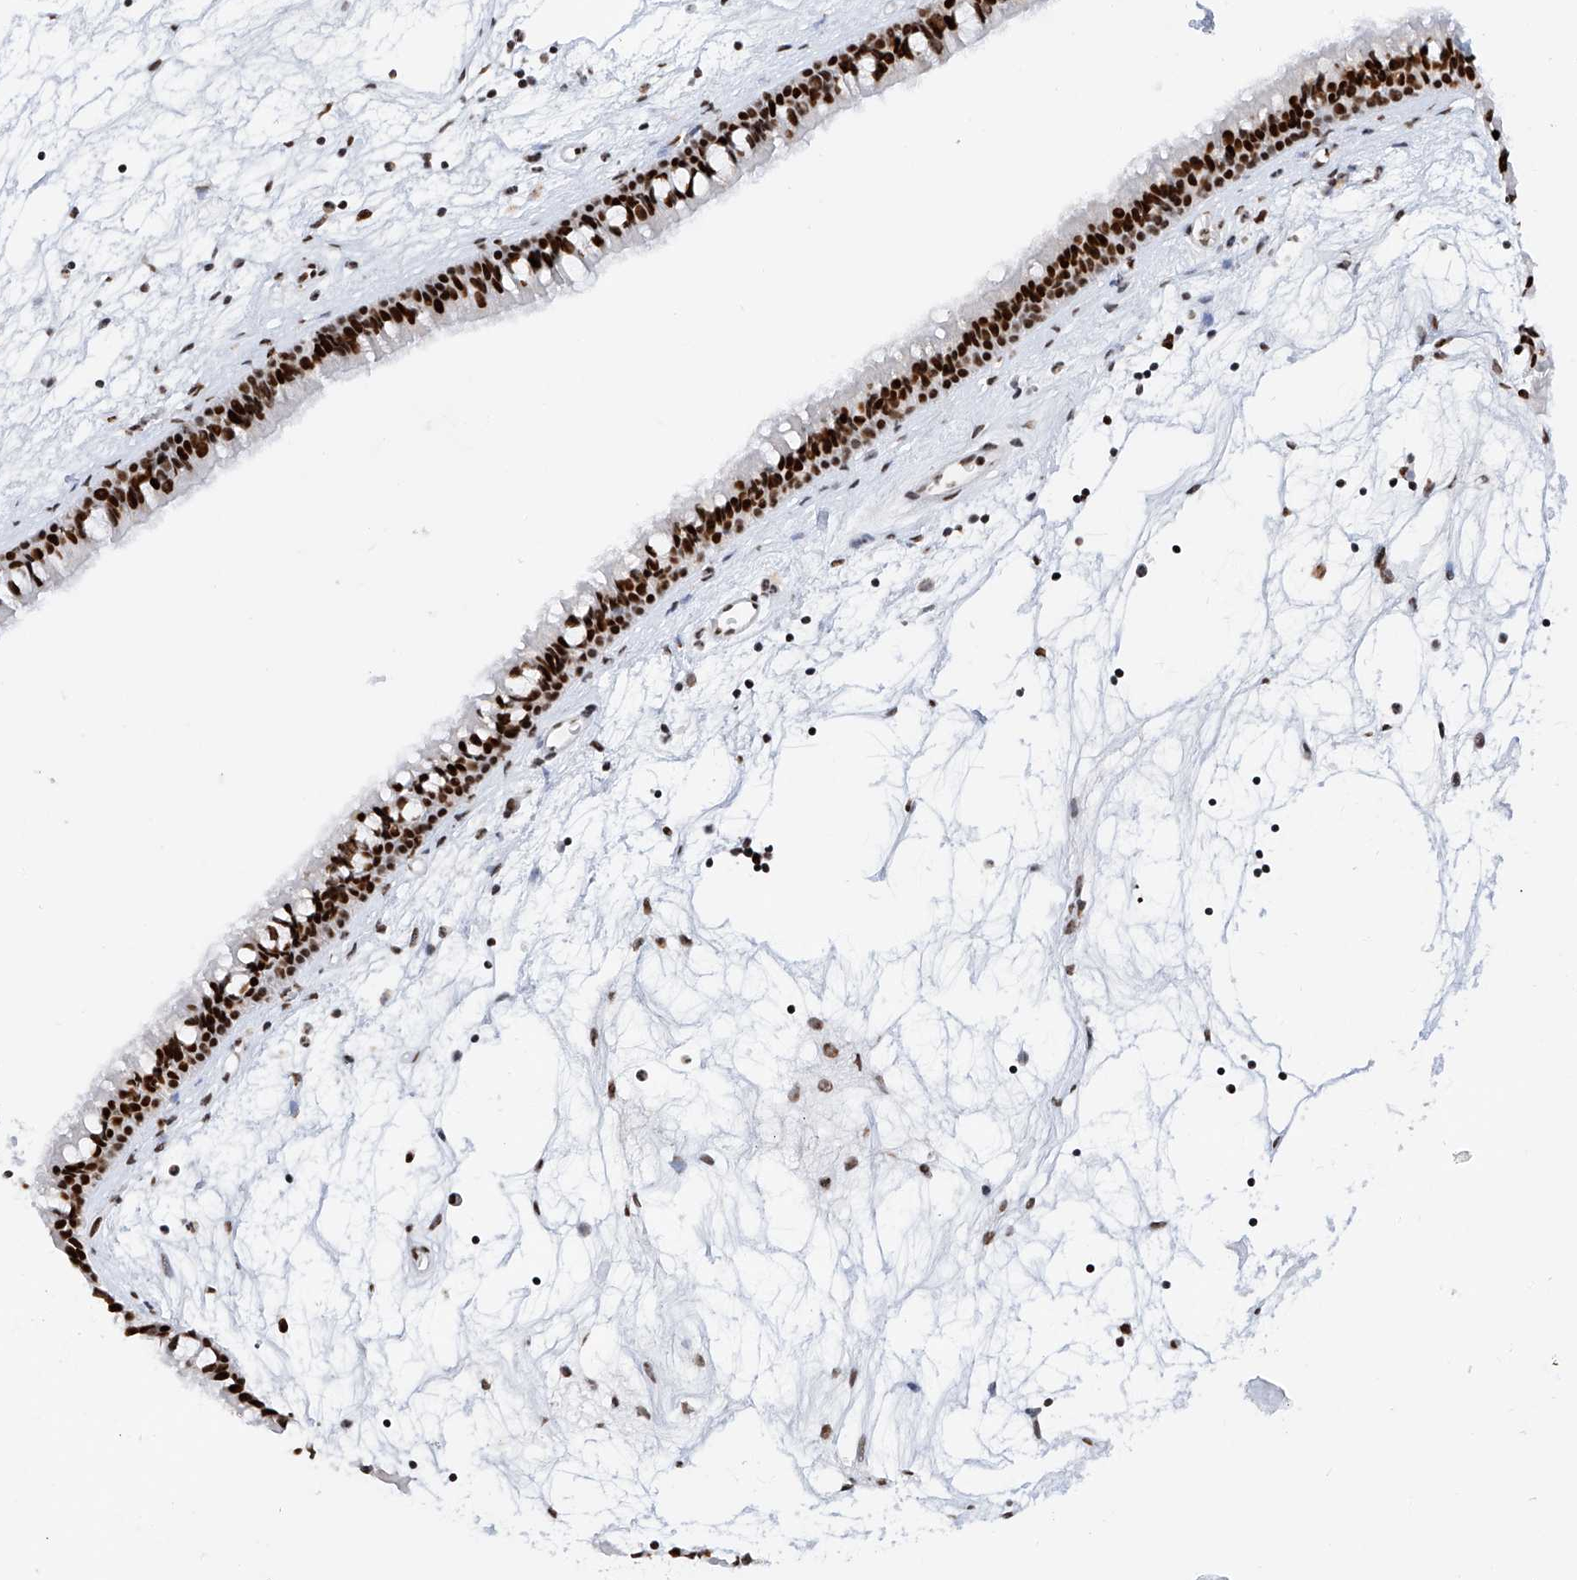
{"staining": {"intensity": "strong", "quantity": ">75%", "location": "nuclear"}, "tissue": "nasopharynx", "cell_type": "Respiratory epithelial cells", "image_type": "normal", "snomed": [{"axis": "morphology", "description": "Normal tissue, NOS"}, {"axis": "topography", "description": "Nasopharynx"}], "caption": "DAB (3,3'-diaminobenzidine) immunohistochemical staining of normal nasopharynx reveals strong nuclear protein staining in approximately >75% of respiratory epithelial cells. (DAB = brown stain, brightfield microscopy at high magnification).", "gene": "SRSF6", "patient": {"sex": "male", "age": 64}}